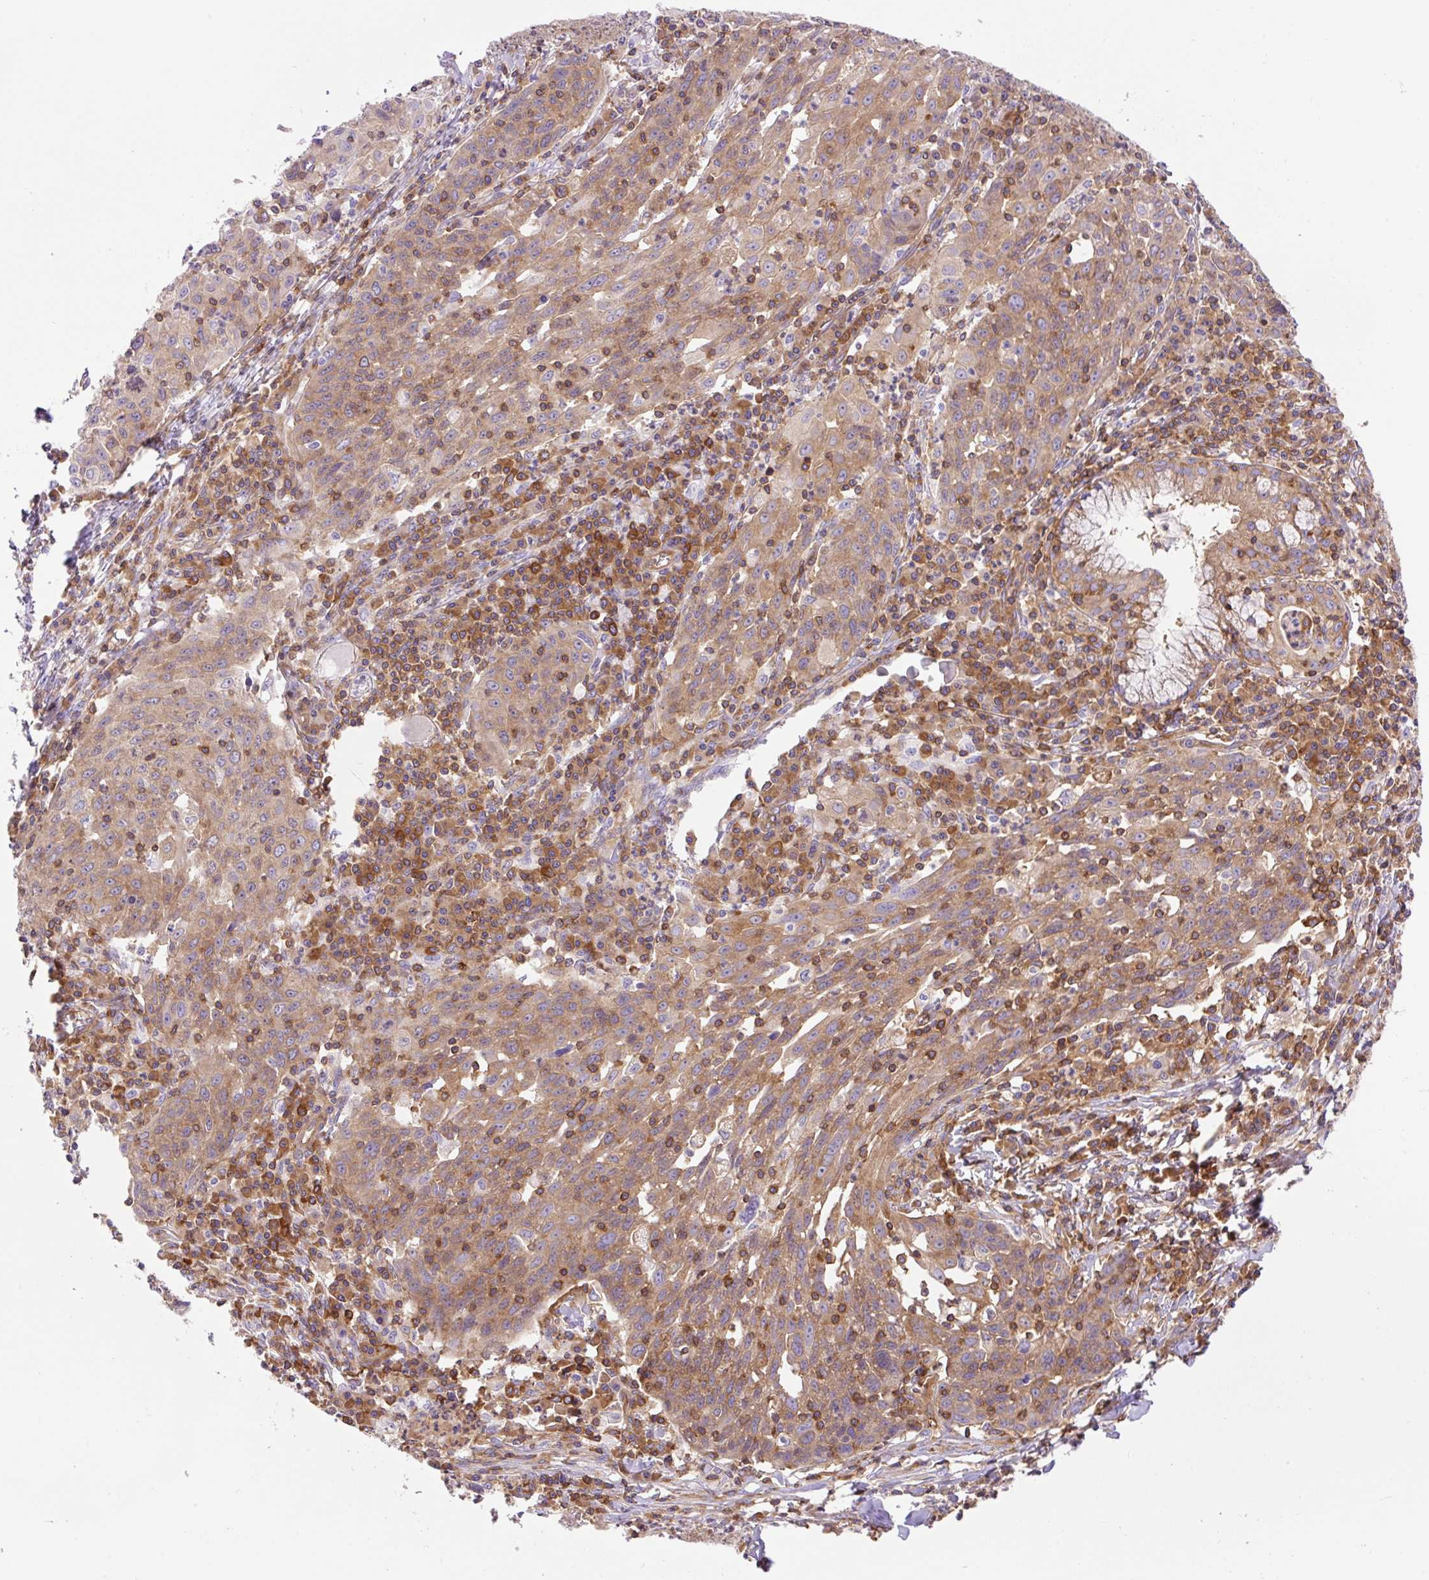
{"staining": {"intensity": "moderate", "quantity": ">75%", "location": "cytoplasmic/membranous"}, "tissue": "lung cancer", "cell_type": "Tumor cells", "image_type": "cancer", "snomed": [{"axis": "morphology", "description": "Squamous cell carcinoma, NOS"}, {"axis": "morphology", "description": "Squamous cell carcinoma, metastatic, NOS"}, {"axis": "topography", "description": "Bronchus"}, {"axis": "topography", "description": "Lung"}], "caption": "Tumor cells exhibit moderate cytoplasmic/membranous staining in about >75% of cells in lung squamous cell carcinoma.", "gene": "DNM2", "patient": {"sex": "male", "age": 62}}